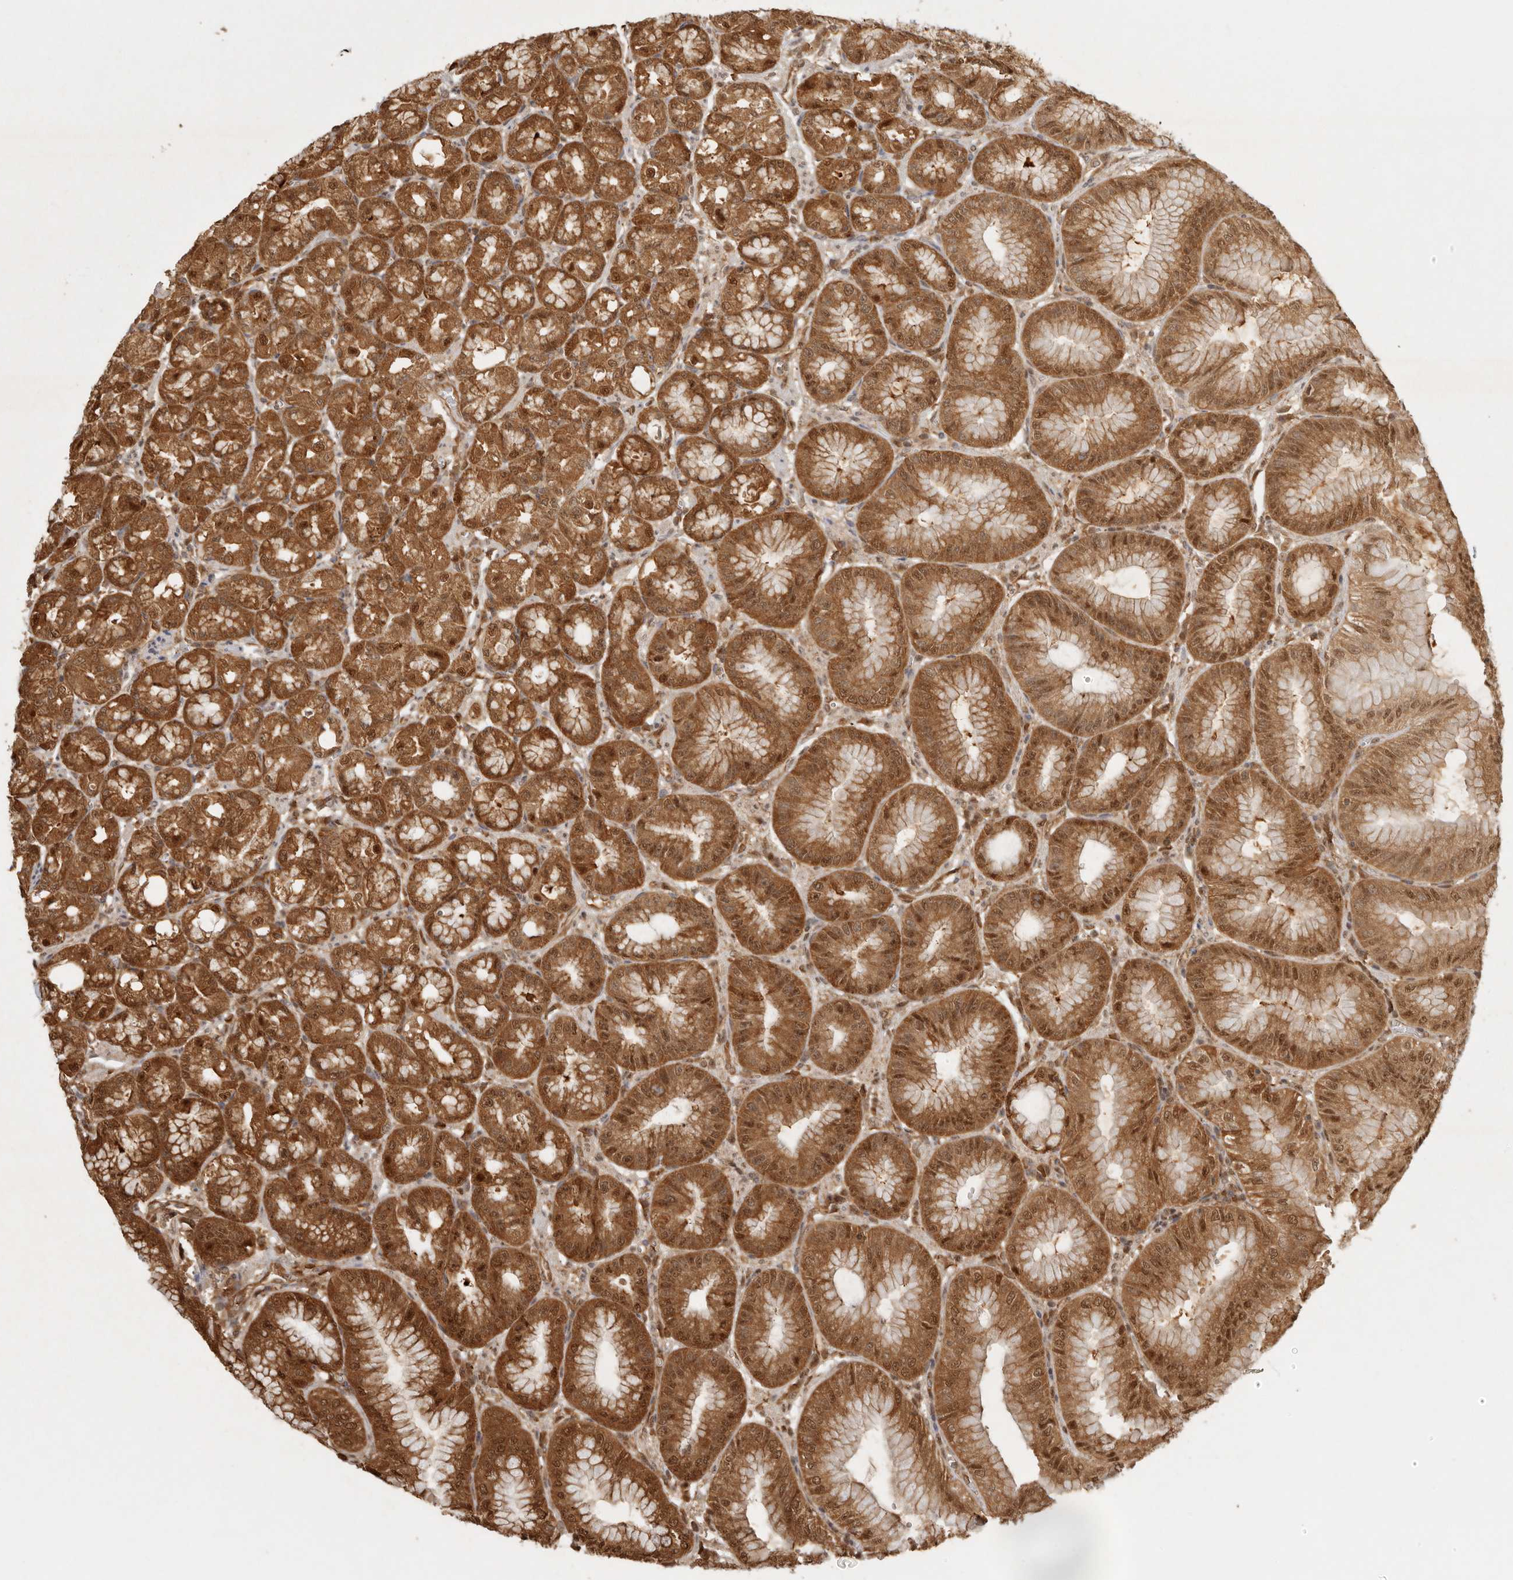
{"staining": {"intensity": "moderate", "quantity": ">75%", "location": "cytoplasmic/membranous,nuclear"}, "tissue": "stomach", "cell_type": "Glandular cells", "image_type": "normal", "snomed": [{"axis": "morphology", "description": "Normal tissue, NOS"}, {"axis": "topography", "description": "Stomach, lower"}], "caption": "Glandular cells reveal moderate cytoplasmic/membranous,nuclear staining in about >75% of cells in benign stomach.", "gene": "PSMA5", "patient": {"sex": "male", "age": 71}}